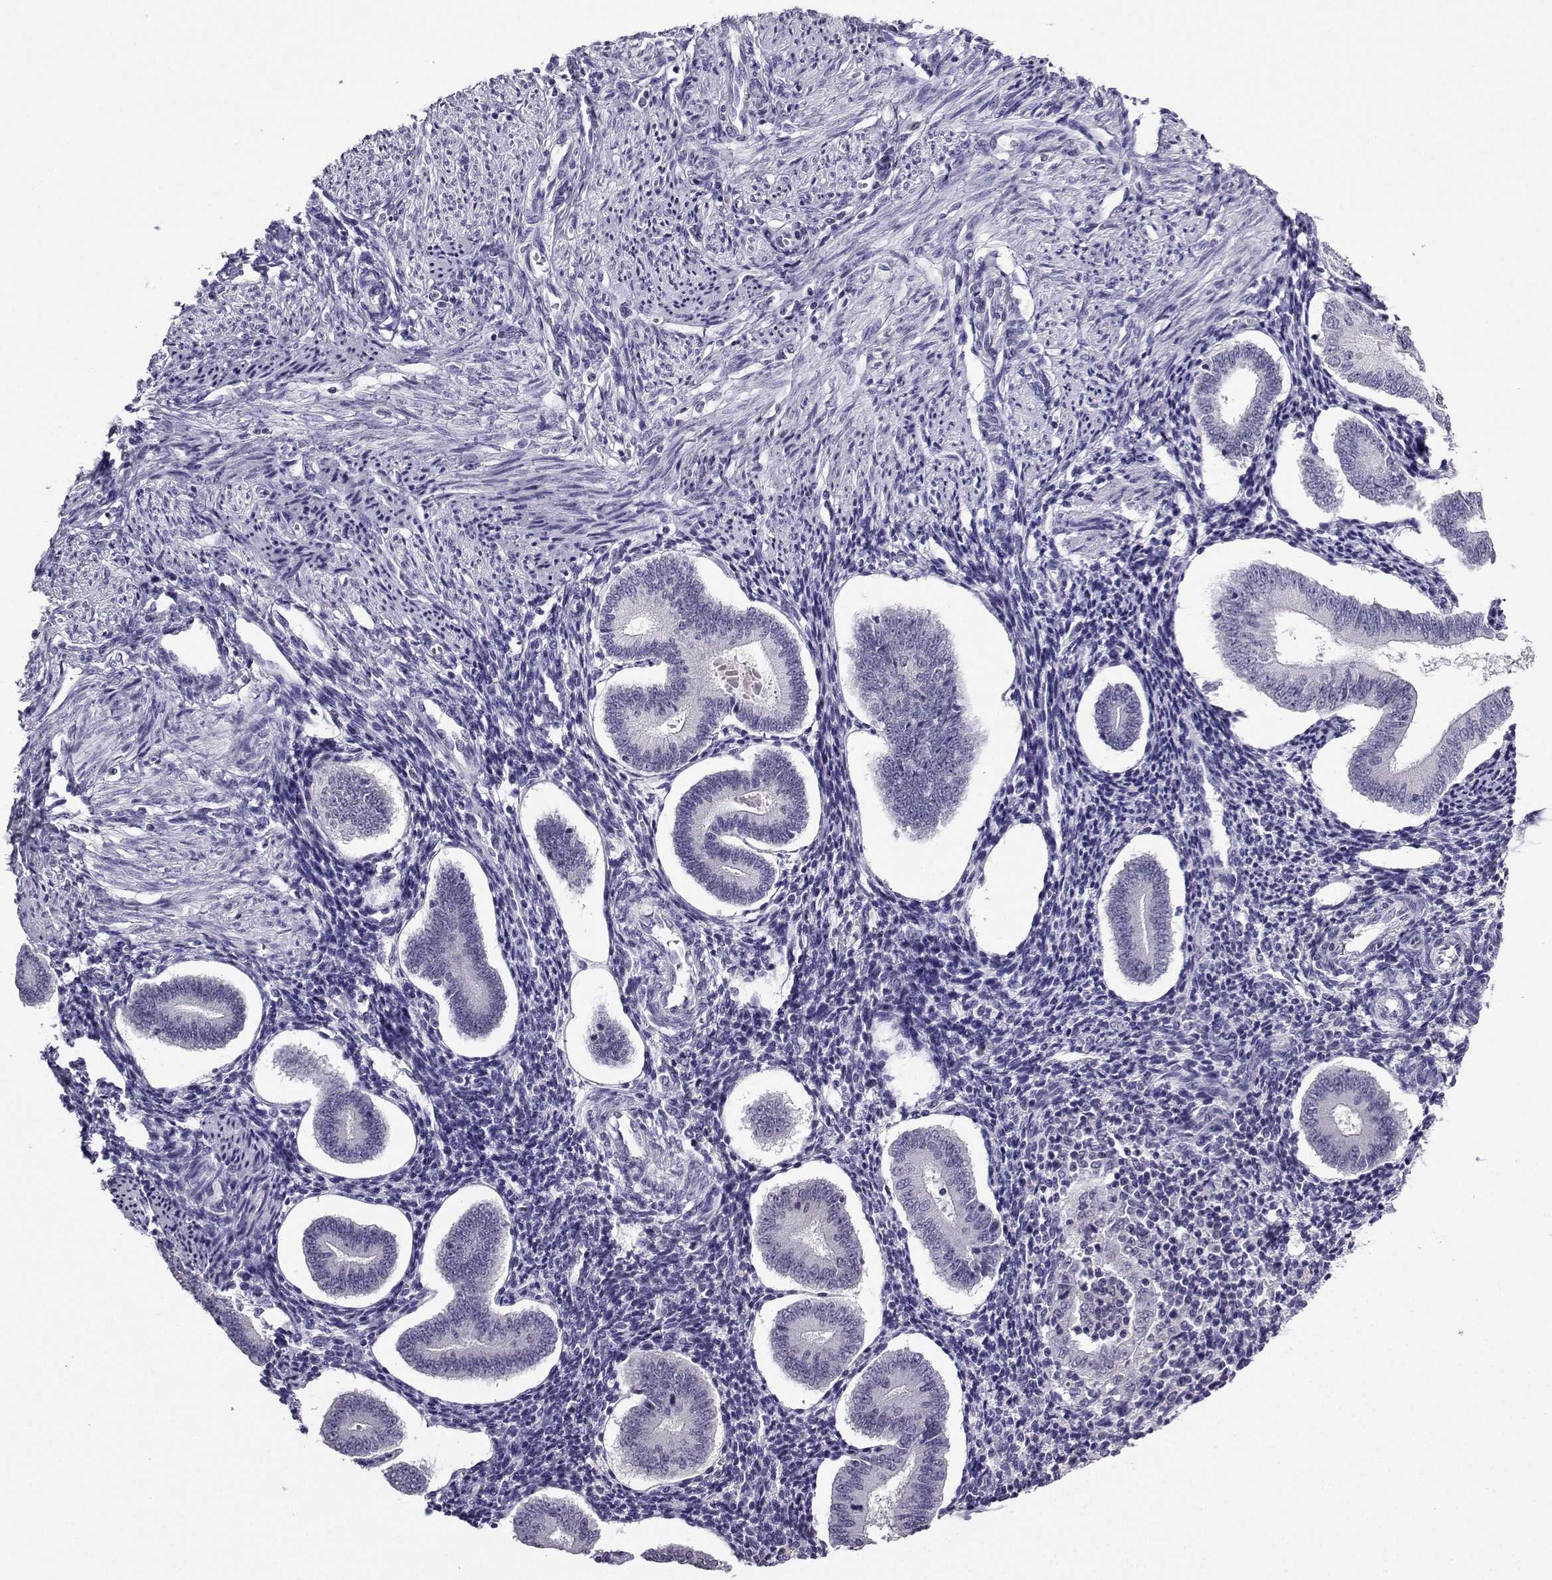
{"staining": {"intensity": "negative", "quantity": "none", "location": "none"}, "tissue": "endometrium", "cell_type": "Cells in endometrial stroma", "image_type": "normal", "snomed": [{"axis": "morphology", "description": "Normal tissue, NOS"}, {"axis": "topography", "description": "Endometrium"}], "caption": "Cells in endometrial stroma are negative for protein expression in unremarkable human endometrium. The staining is performed using DAB (3,3'-diaminobenzidine) brown chromogen with nuclei counter-stained in using hematoxylin.", "gene": "LRFN2", "patient": {"sex": "female", "age": 40}}